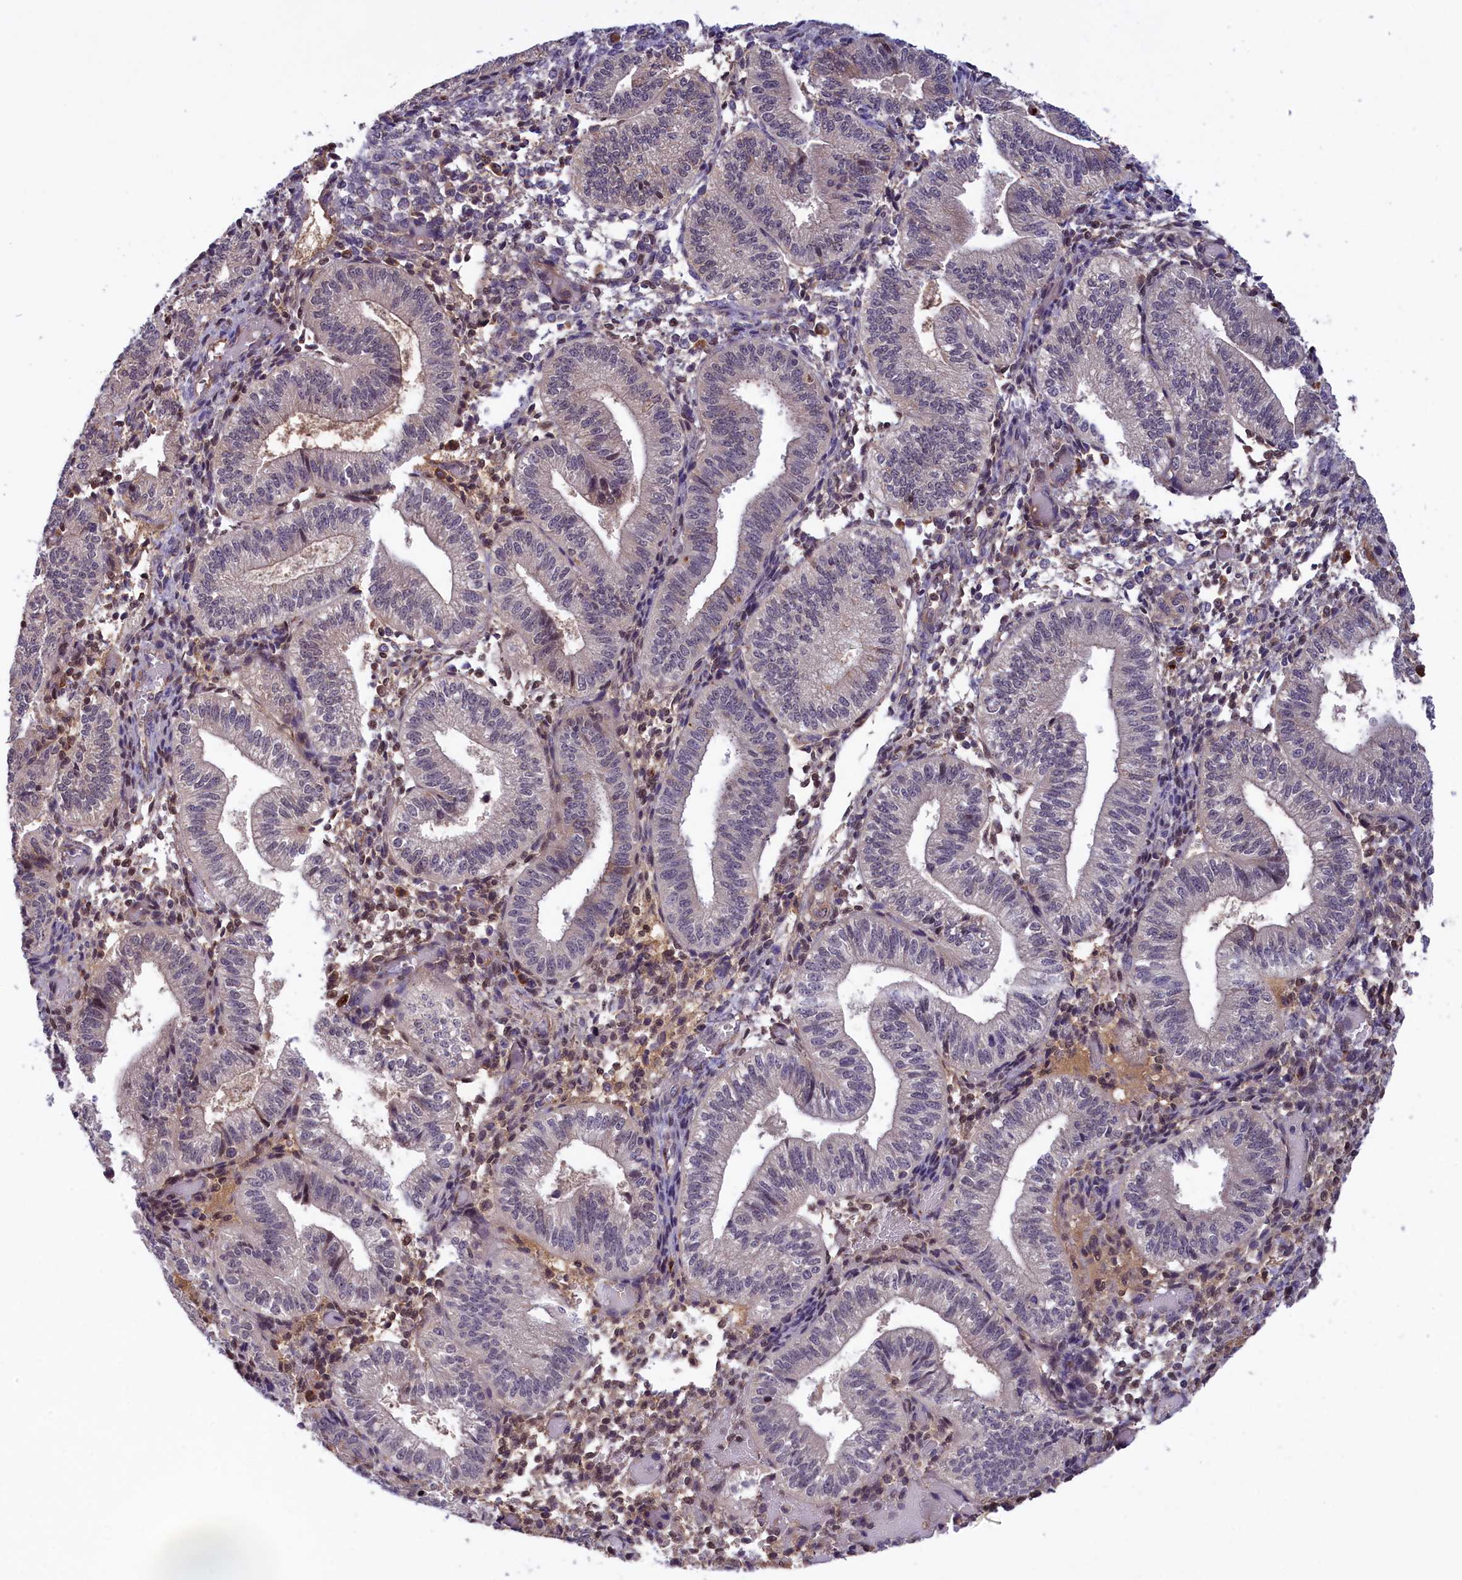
{"staining": {"intensity": "weak", "quantity": "<25%", "location": "cytoplasmic/membranous"}, "tissue": "endometrium", "cell_type": "Cells in endometrial stroma", "image_type": "normal", "snomed": [{"axis": "morphology", "description": "Normal tissue, NOS"}, {"axis": "topography", "description": "Endometrium"}], "caption": "Immunohistochemistry photomicrograph of unremarkable endometrium: human endometrium stained with DAB shows no significant protein positivity in cells in endometrial stroma.", "gene": "STYX", "patient": {"sex": "female", "age": 34}}